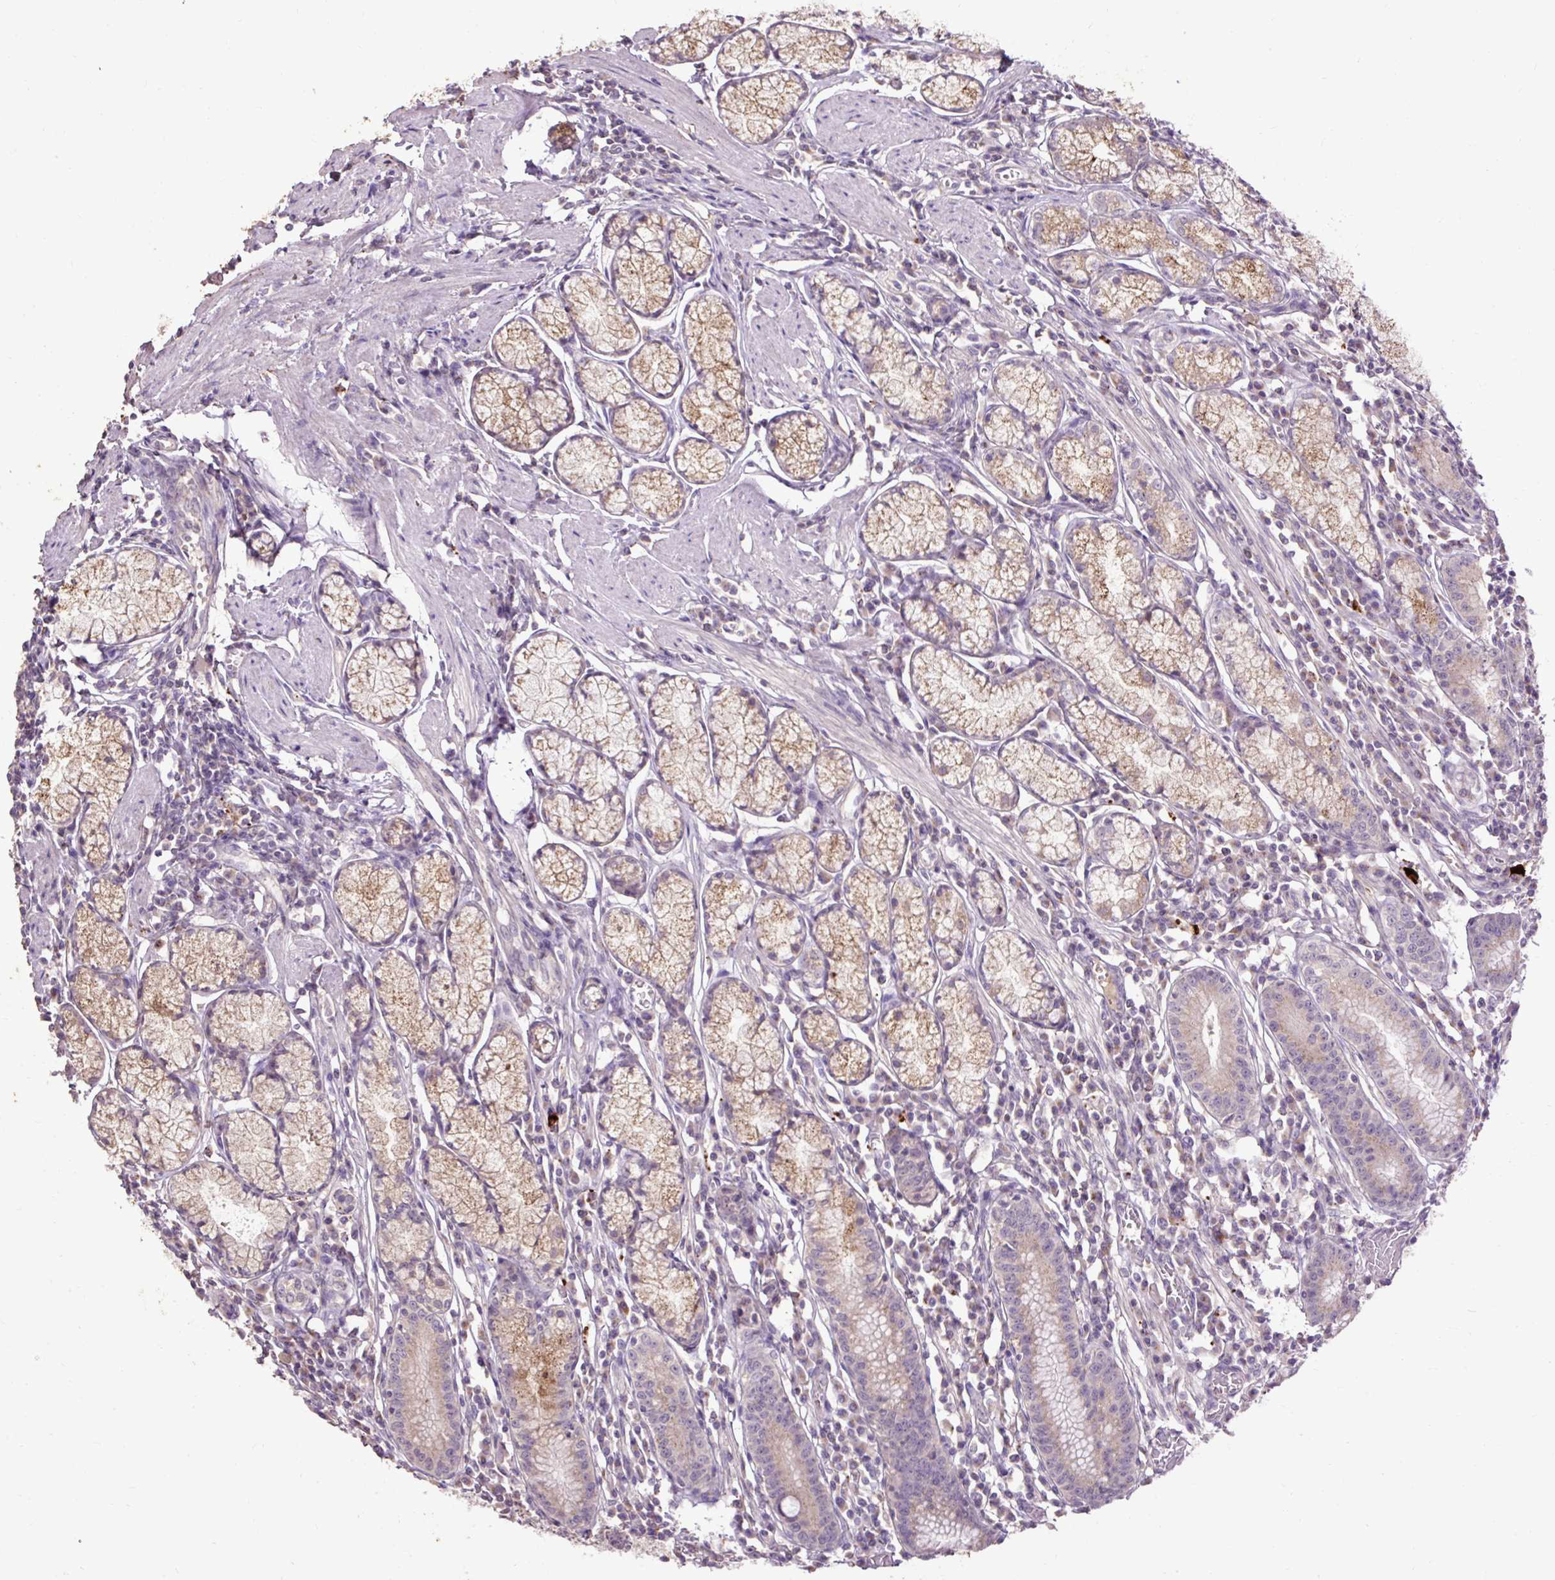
{"staining": {"intensity": "moderate", "quantity": "<25%", "location": "cytoplasmic/membranous"}, "tissue": "stomach", "cell_type": "Glandular cells", "image_type": "normal", "snomed": [{"axis": "morphology", "description": "Normal tissue, NOS"}, {"axis": "topography", "description": "Stomach"}], "caption": "DAB immunohistochemical staining of unremarkable human stomach reveals moderate cytoplasmic/membranous protein expression in approximately <25% of glandular cells. (Stains: DAB in brown, nuclei in blue, Microscopy: brightfield microscopy at high magnification).", "gene": "LRTM2", "patient": {"sex": "male", "age": 55}}